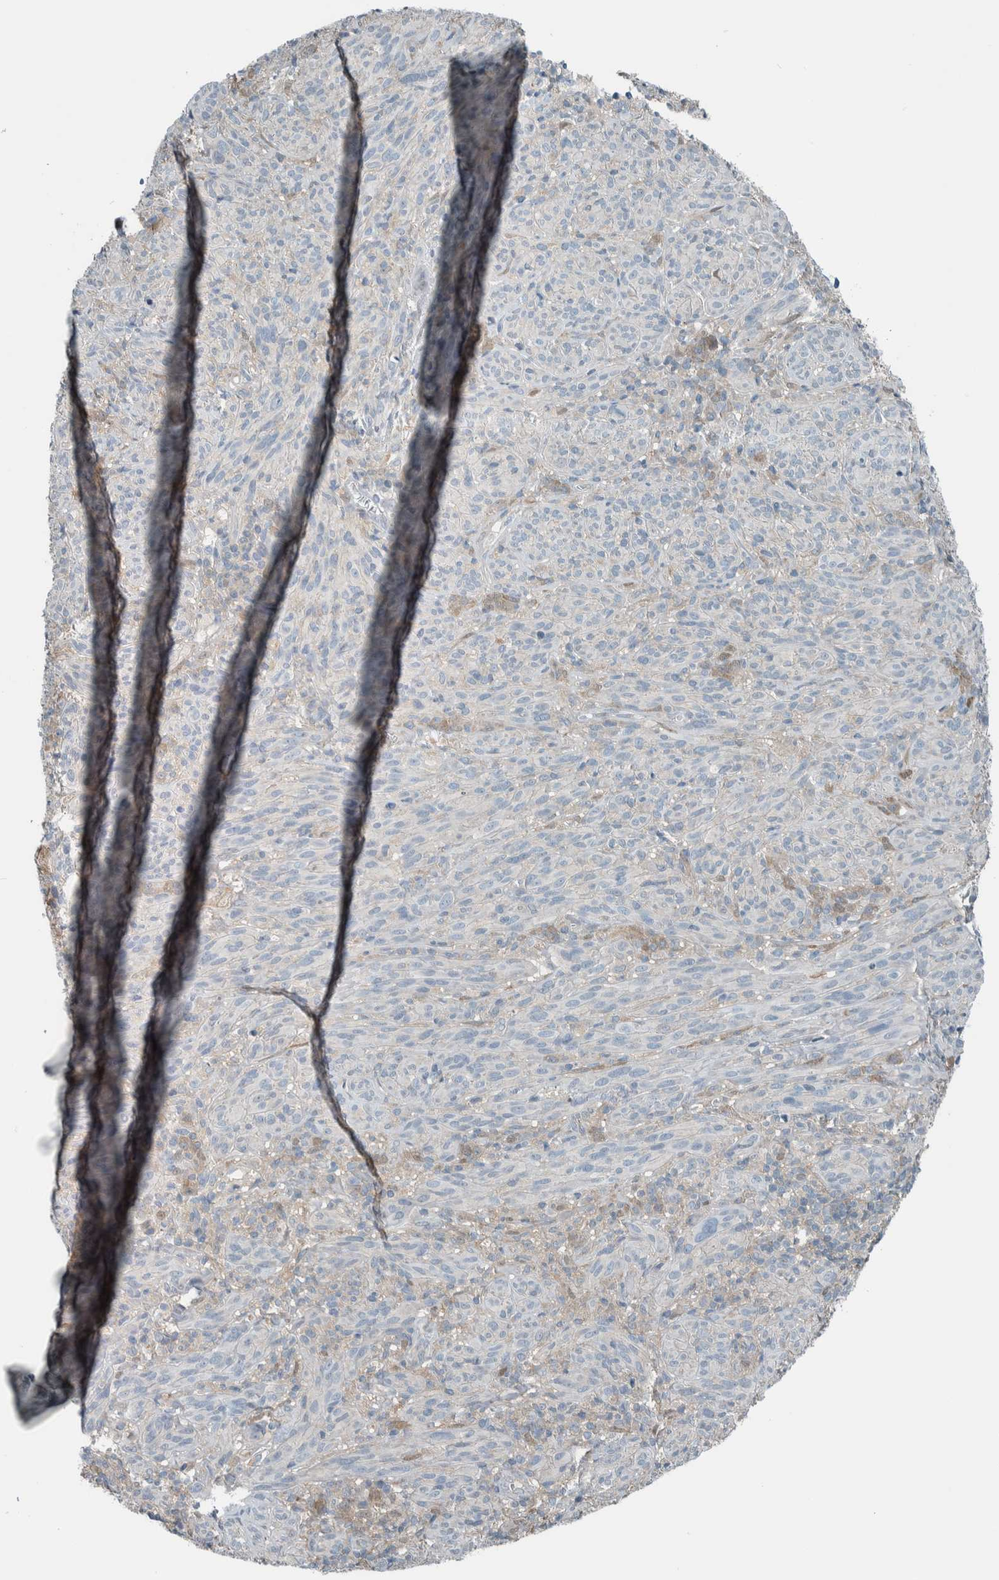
{"staining": {"intensity": "negative", "quantity": "none", "location": "none"}, "tissue": "melanoma", "cell_type": "Tumor cells", "image_type": "cancer", "snomed": [{"axis": "morphology", "description": "Malignant melanoma, NOS"}, {"axis": "topography", "description": "Skin of head"}], "caption": "Immunohistochemistry micrograph of human melanoma stained for a protein (brown), which reveals no expression in tumor cells.", "gene": "ALAD", "patient": {"sex": "male", "age": 96}}